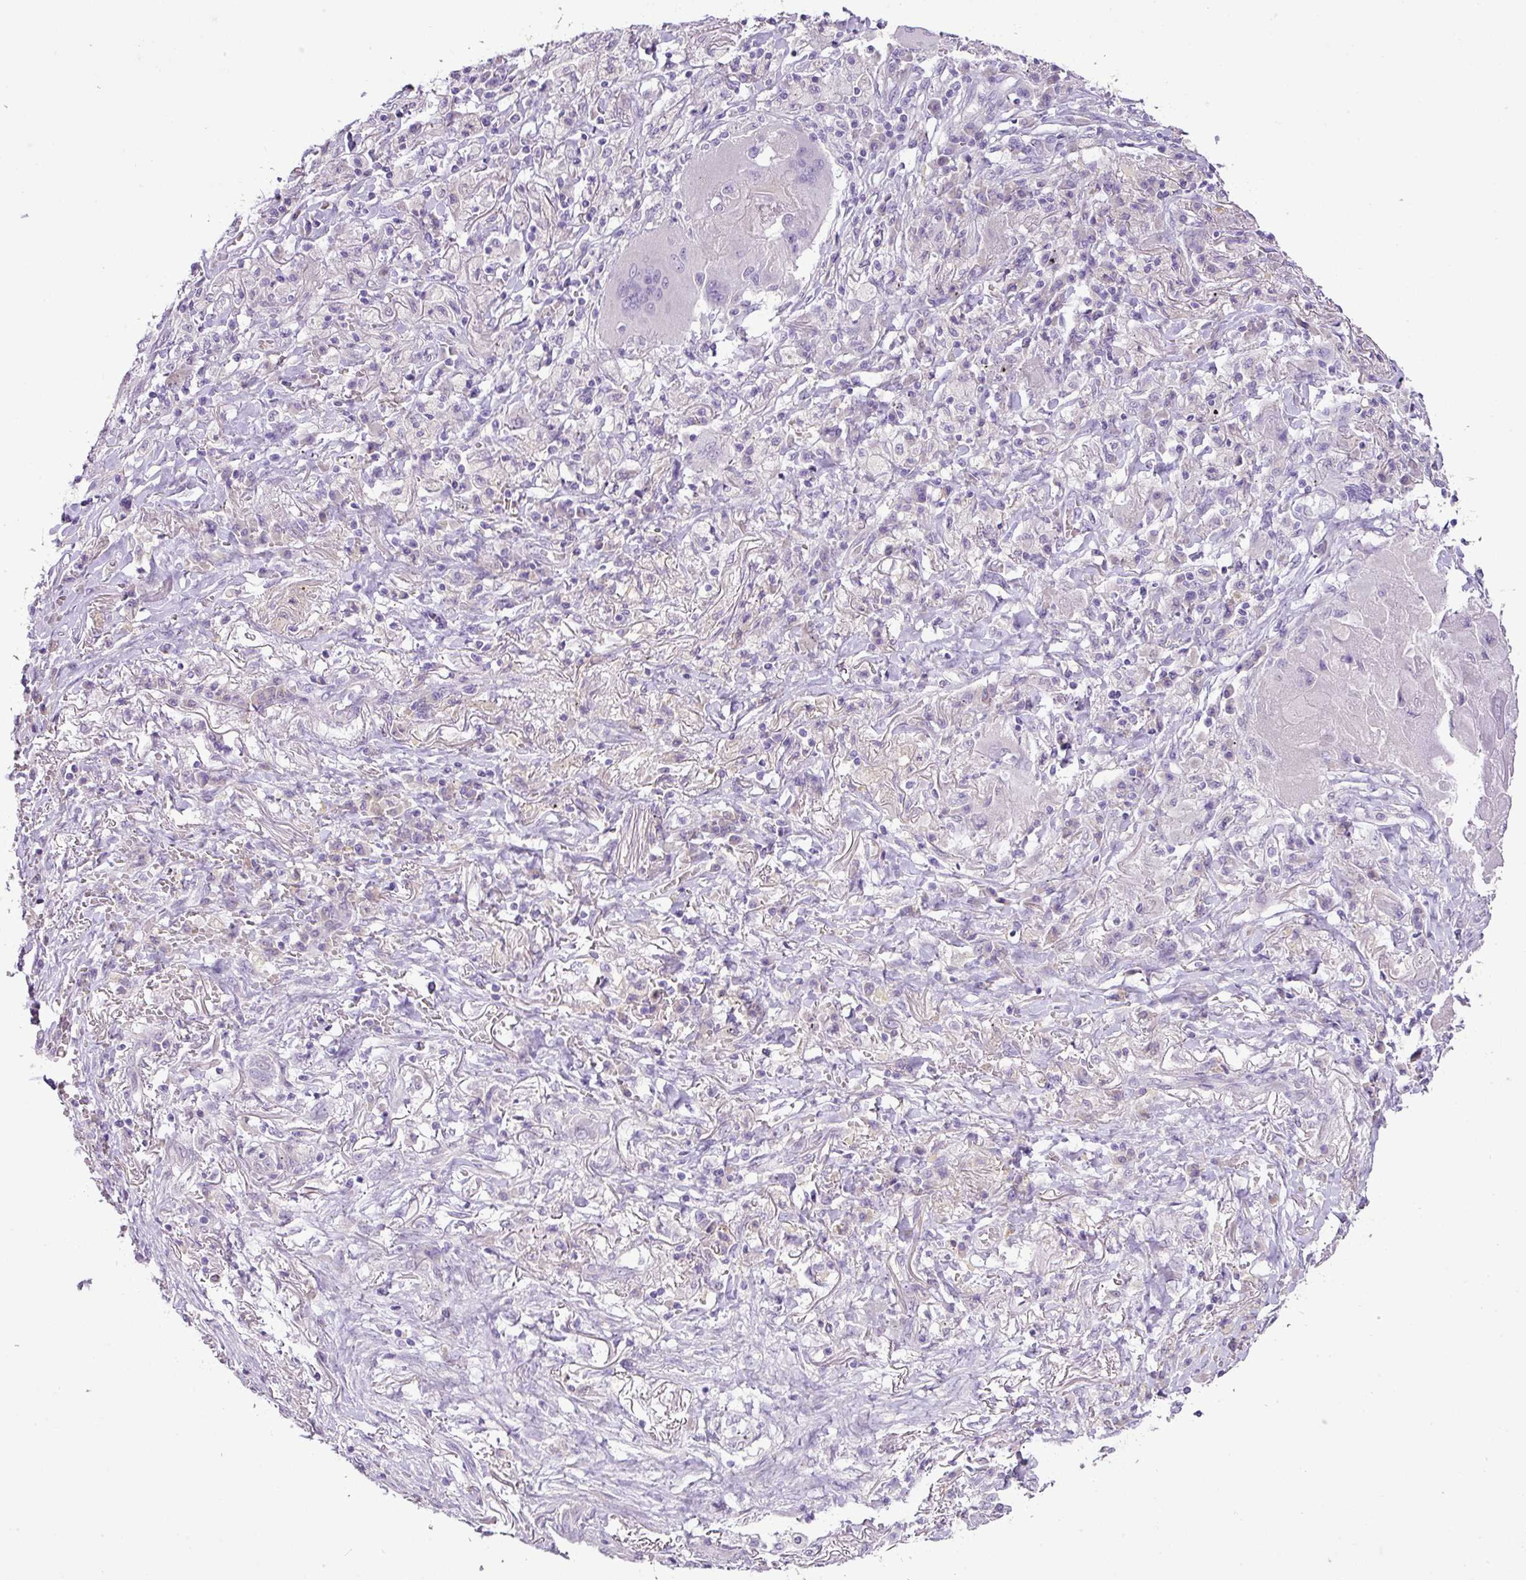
{"staining": {"intensity": "negative", "quantity": "none", "location": "none"}, "tissue": "lung cancer", "cell_type": "Tumor cells", "image_type": "cancer", "snomed": [{"axis": "morphology", "description": "Squamous cell carcinoma, NOS"}, {"axis": "topography", "description": "Lung"}], "caption": "Protein analysis of lung squamous cell carcinoma displays no significant expression in tumor cells.", "gene": "DIP2A", "patient": {"sex": "male", "age": 61}}